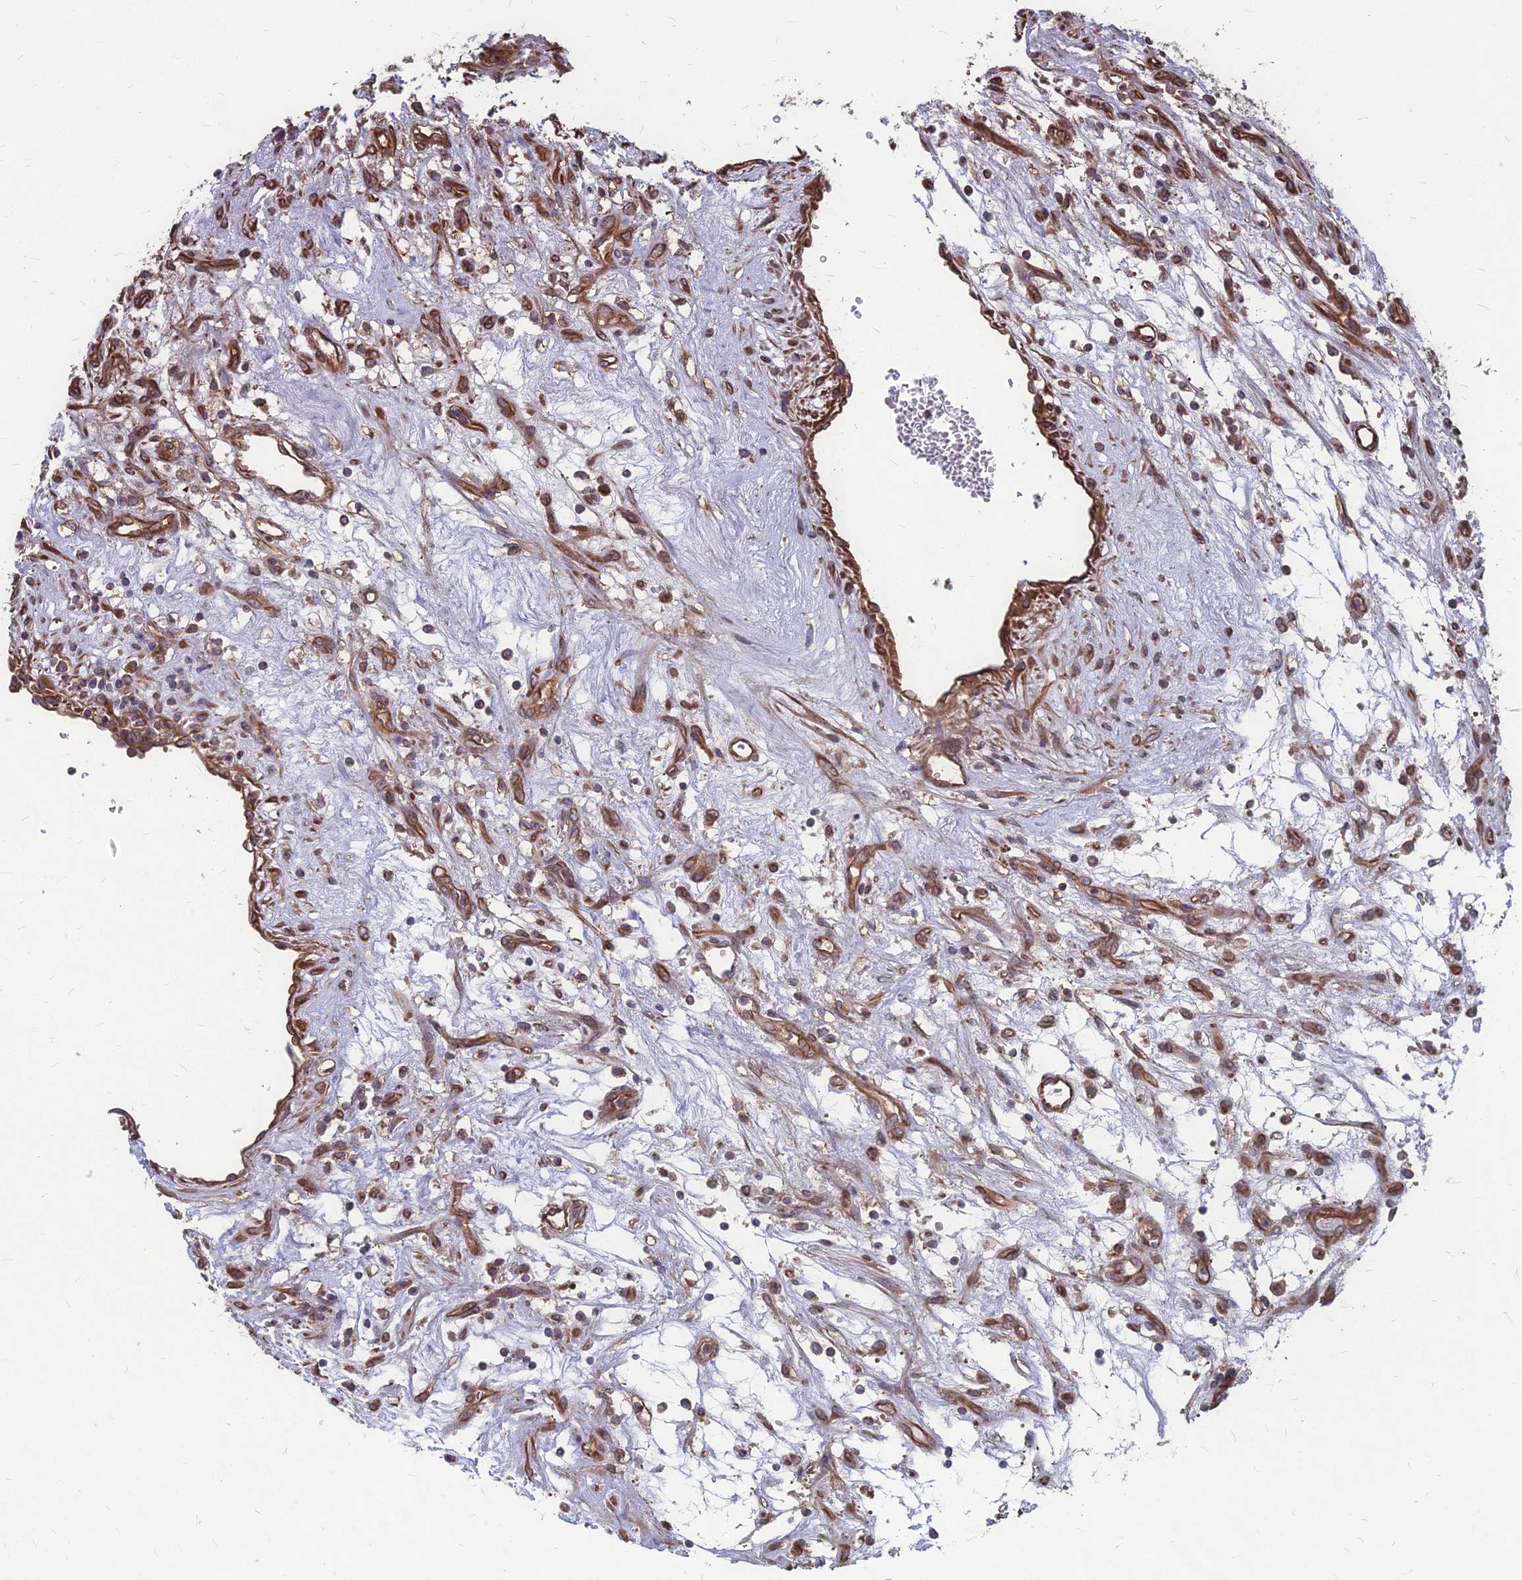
{"staining": {"intensity": "moderate", "quantity": ">75%", "location": "cytoplasmic/membranous"}, "tissue": "renal cancer", "cell_type": "Tumor cells", "image_type": "cancer", "snomed": [{"axis": "morphology", "description": "Adenocarcinoma, NOS"}, {"axis": "topography", "description": "Kidney"}], "caption": "Renal cancer tissue displays moderate cytoplasmic/membranous staining in approximately >75% of tumor cells", "gene": "LSM6", "patient": {"sex": "female", "age": 57}}